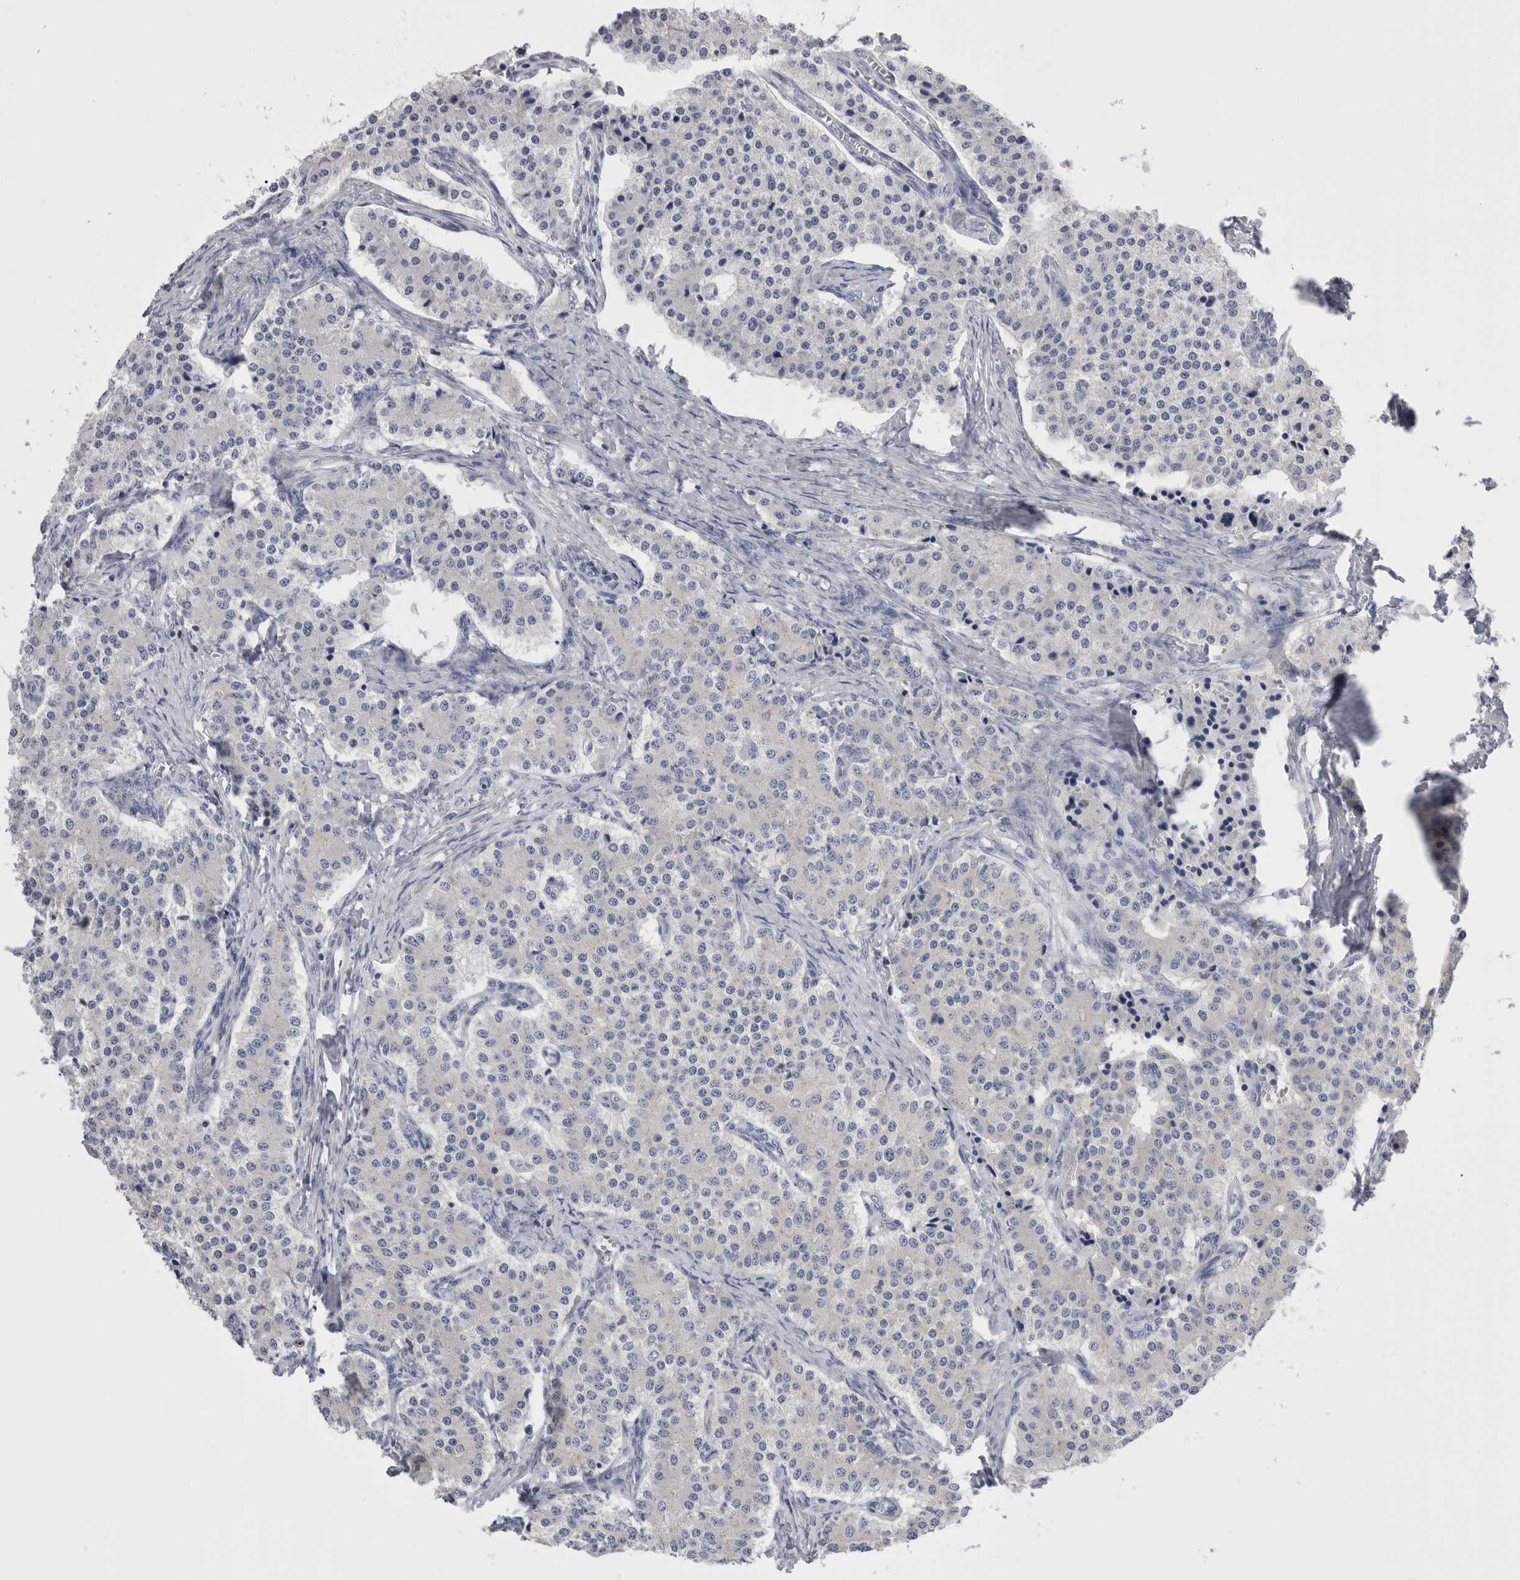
{"staining": {"intensity": "negative", "quantity": "none", "location": "none"}, "tissue": "carcinoid", "cell_type": "Tumor cells", "image_type": "cancer", "snomed": [{"axis": "morphology", "description": "Carcinoid, malignant, NOS"}, {"axis": "topography", "description": "Colon"}], "caption": "This is an immunohistochemistry micrograph of human carcinoid (malignant). There is no positivity in tumor cells.", "gene": "DCTN6", "patient": {"sex": "female", "age": 52}}